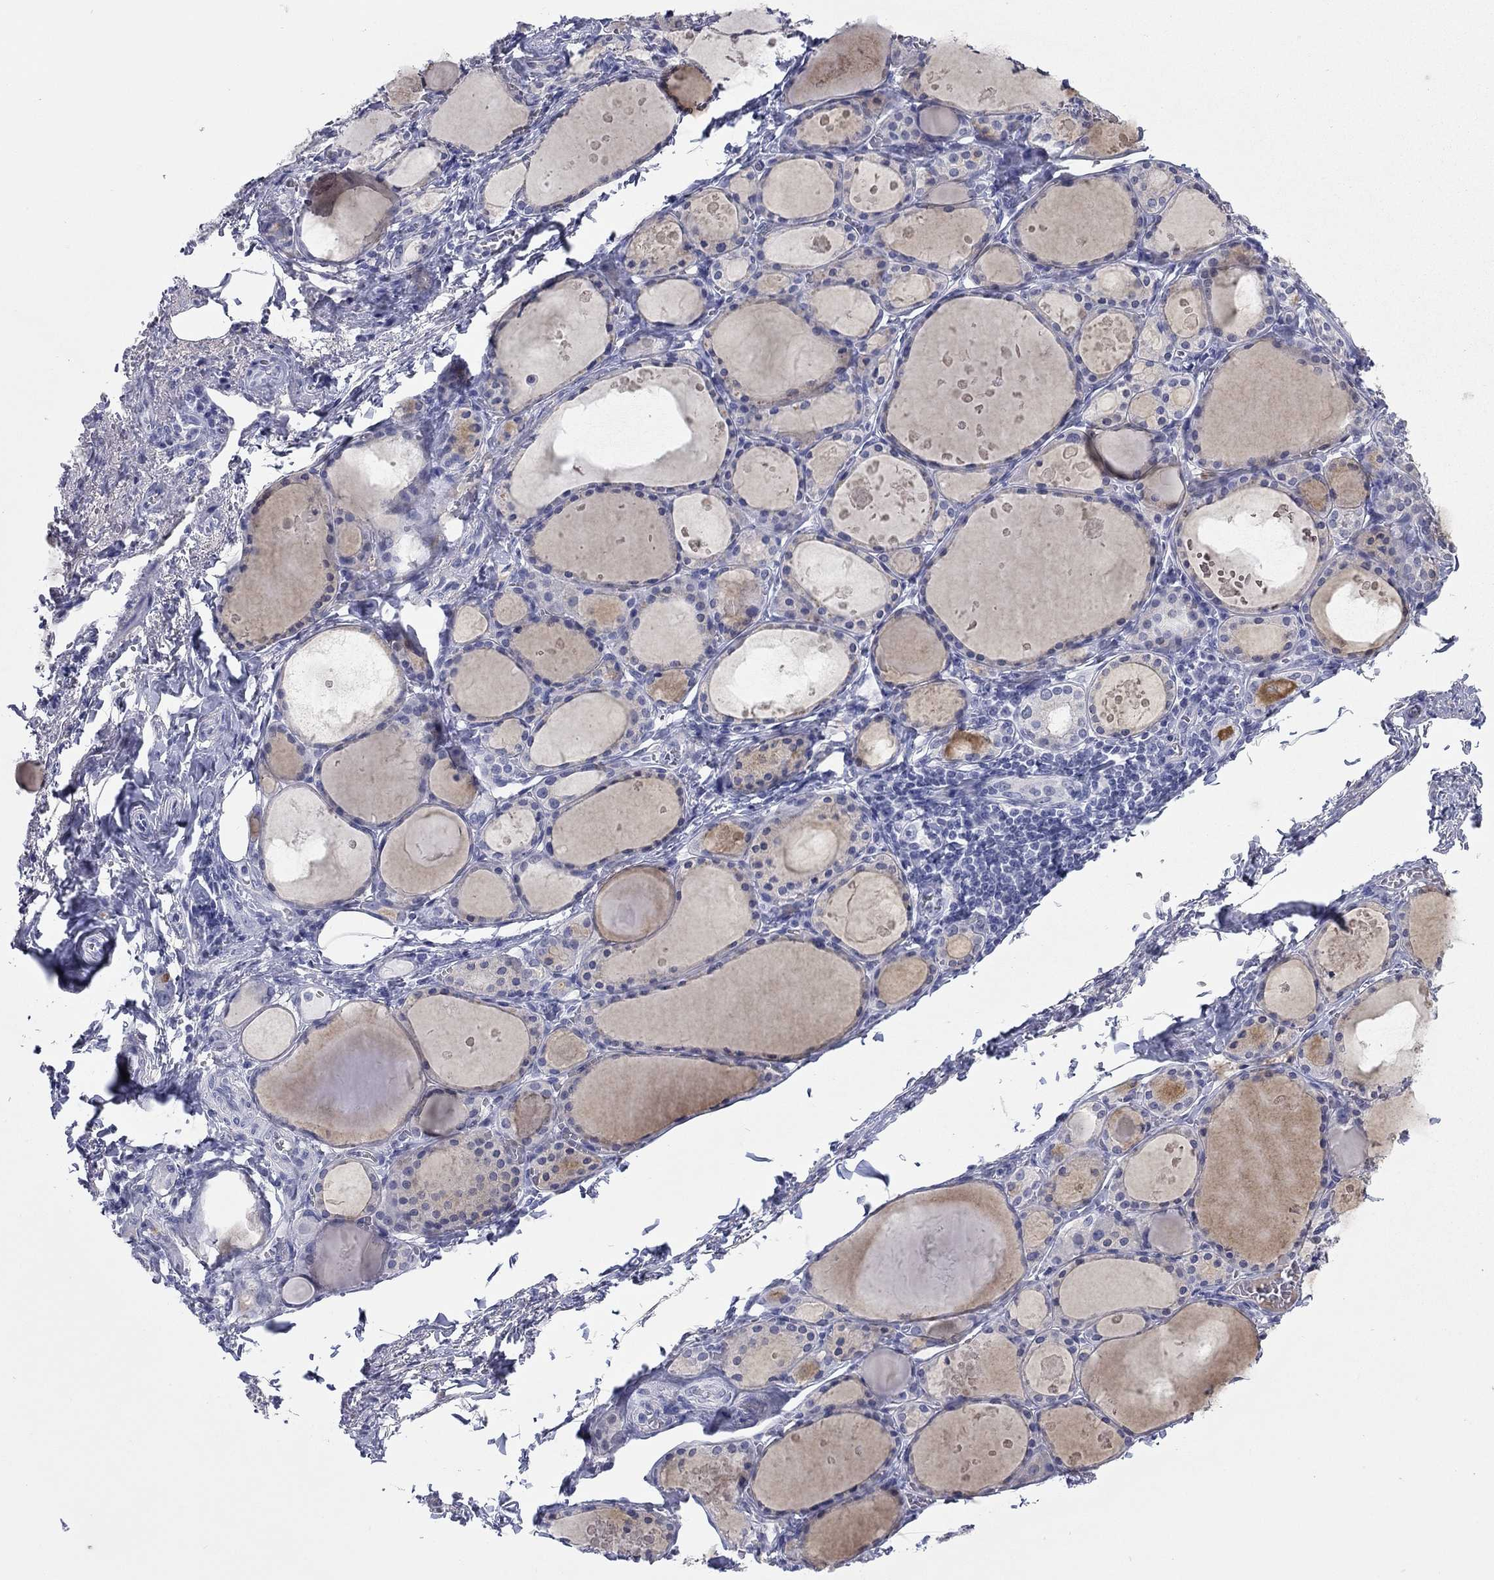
{"staining": {"intensity": "negative", "quantity": "none", "location": "none"}, "tissue": "thyroid gland", "cell_type": "Glandular cells", "image_type": "normal", "snomed": [{"axis": "morphology", "description": "Normal tissue, NOS"}, {"axis": "topography", "description": "Thyroid gland"}], "caption": "This is an immunohistochemistry (IHC) micrograph of unremarkable thyroid gland. There is no expression in glandular cells.", "gene": "ATP6V1G2", "patient": {"sex": "male", "age": 68}}